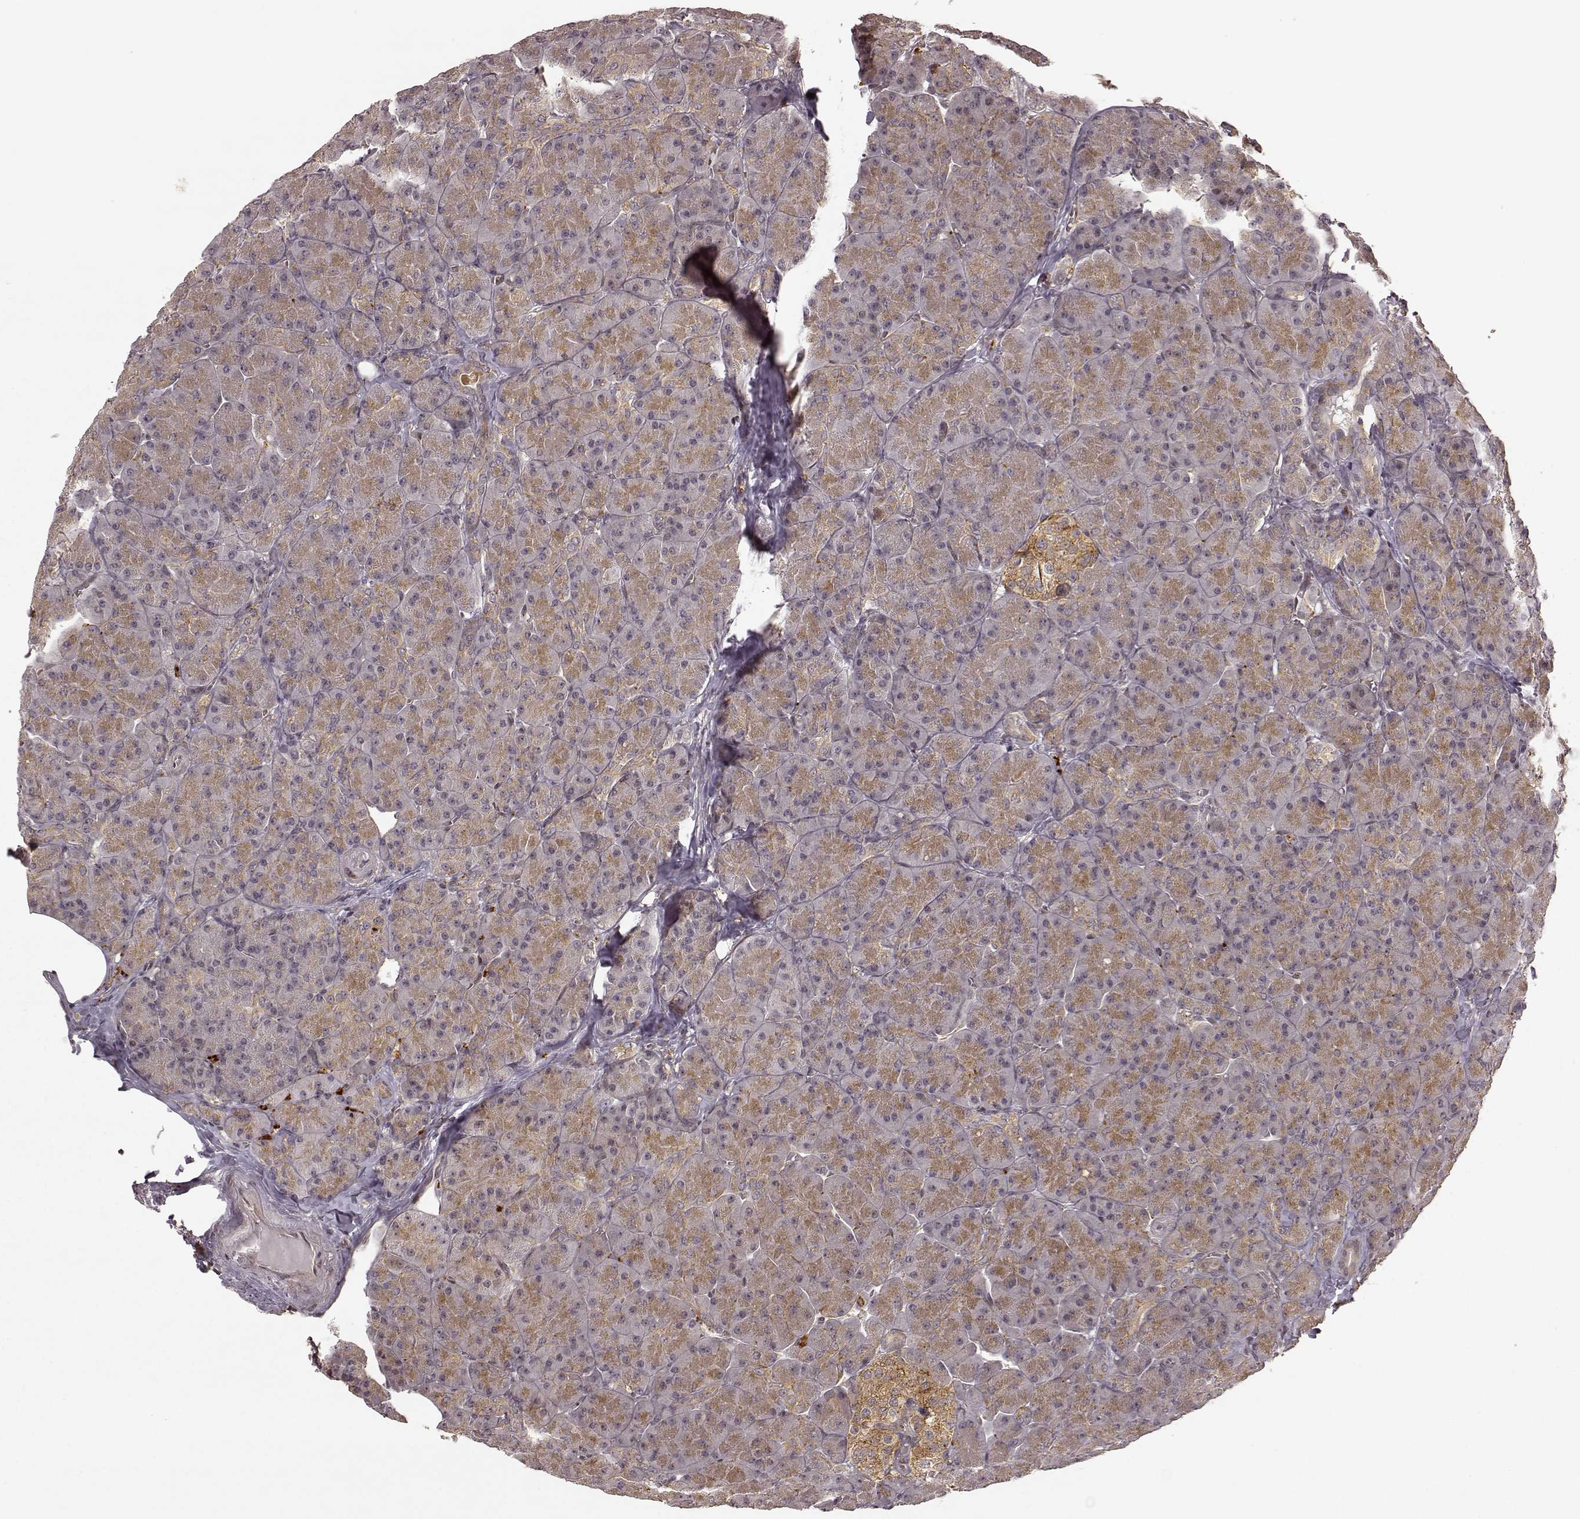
{"staining": {"intensity": "weak", "quantity": "25%-75%", "location": "cytoplasmic/membranous"}, "tissue": "pancreas", "cell_type": "Exocrine glandular cells", "image_type": "normal", "snomed": [{"axis": "morphology", "description": "Normal tissue, NOS"}, {"axis": "topography", "description": "Pancreas"}], "caption": "IHC histopathology image of normal pancreas stained for a protein (brown), which reveals low levels of weak cytoplasmic/membranous expression in about 25%-75% of exocrine glandular cells.", "gene": "SLC12A9", "patient": {"sex": "male", "age": 57}}